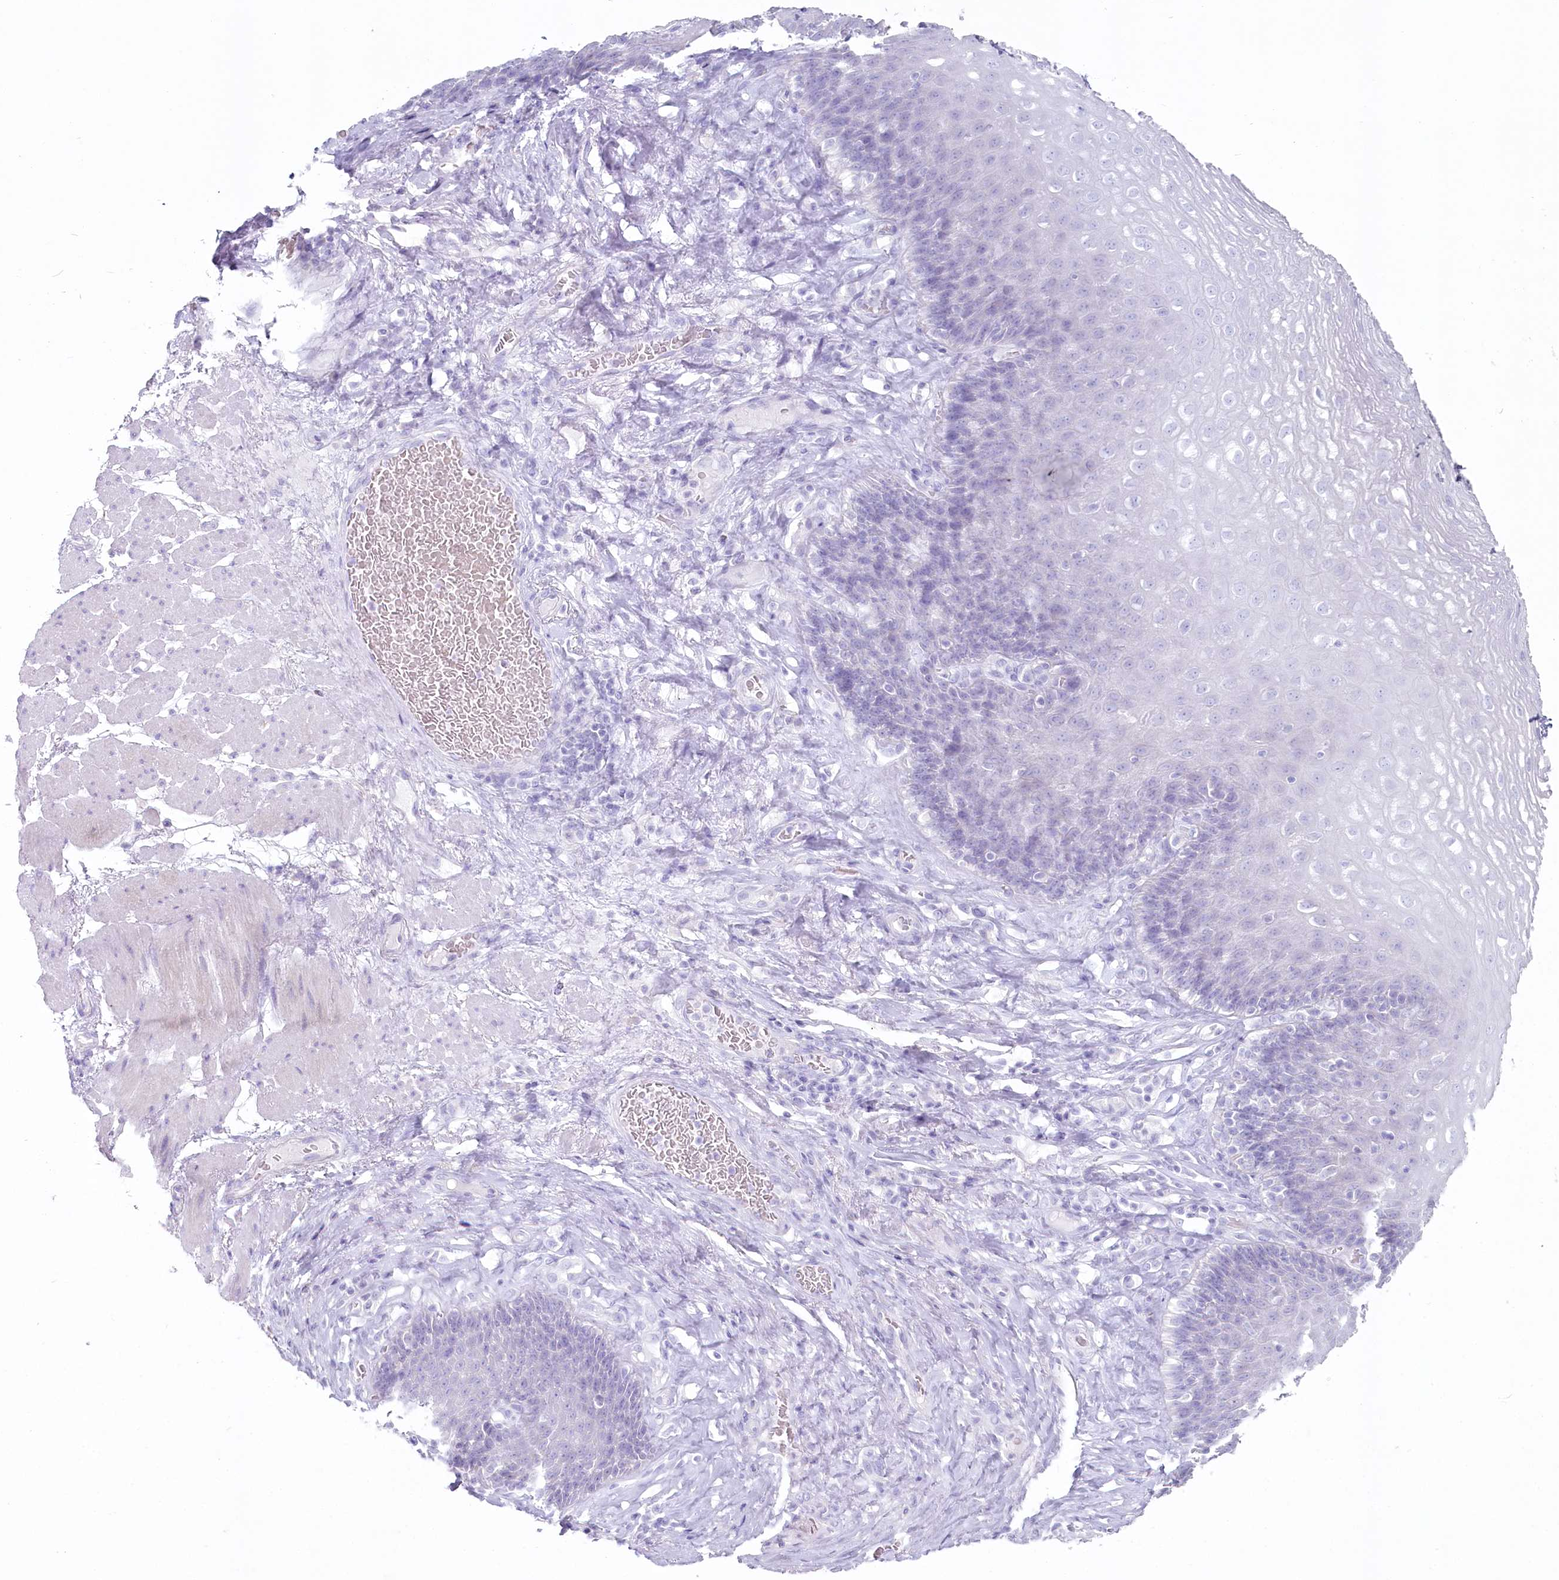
{"staining": {"intensity": "negative", "quantity": "none", "location": "none"}, "tissue": "esophagus", "cell_type": "Squamous epithelial cells", "image_type": "normal", "snomed": [{"axis": "morphology", "description": "Normal tissue, NOS"}, {"axis": "topography", "description": "Esophagus"}], "caption": "Immunohistochemistry (IHC) micrograph of benign human esophagus stained for a protein (brown), which displays no positivity in squamous epithelial cells.", "gene": "IFIT5", "patient": {"sex": "female", "age": 66}}